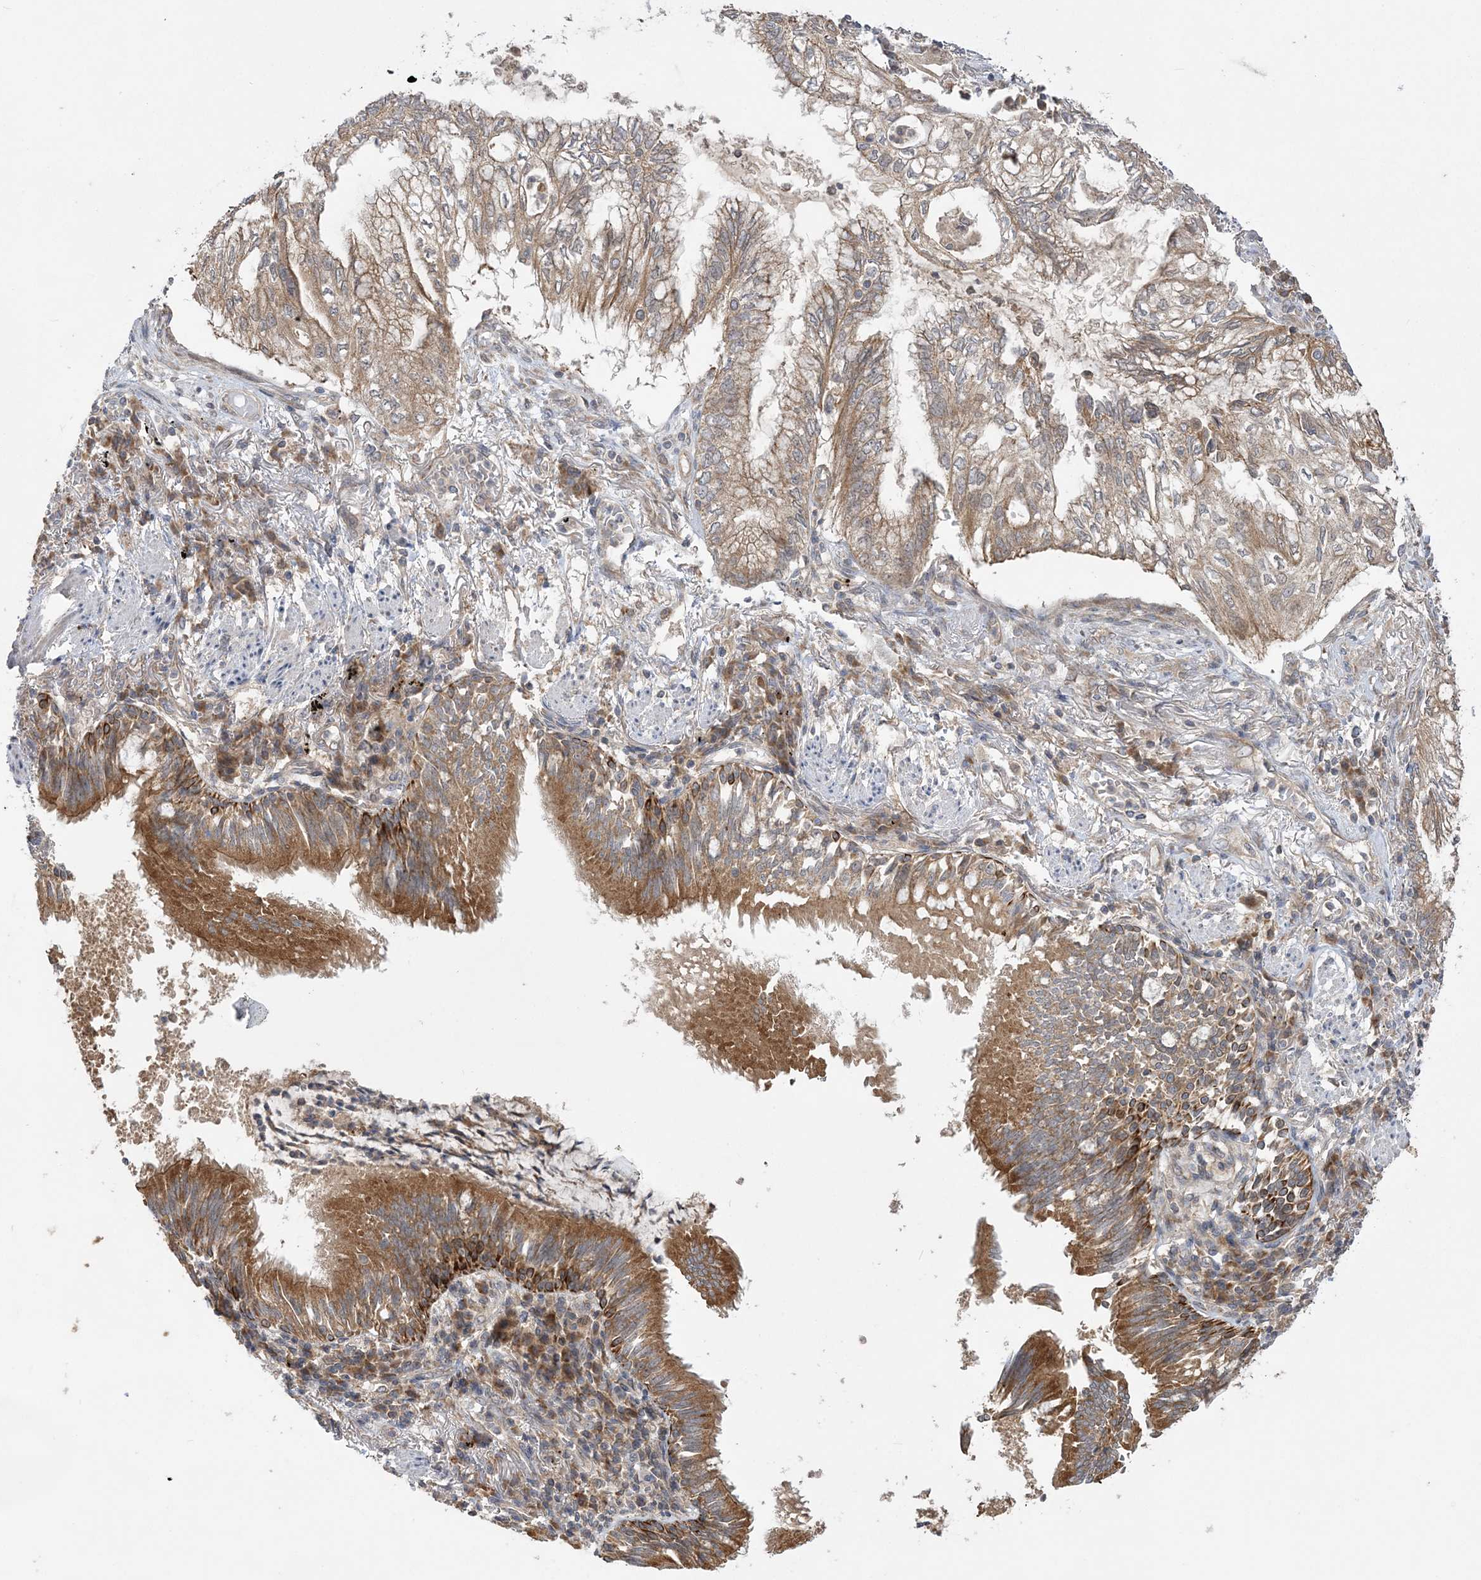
{"staining": {"intensity": "moderate", "quantity": ">75%", "location": "cytoplasmic/membranous"}, "tissue": "lung cancer", "cell_type": "Tumor cells", "image_type": "cancer", "snomed": [{"axis": "morphology", "description": "Adenocarcinoma, NOS"}, {"axis": "topography", "description": "Lung"}], "caption": "Immunohistochemical staining of adenocarcinoma (lung) reveals moderate cytoplasmic/membranous protein positivity in about >75% of tumor cells.", "gene": "MMADHC", "patient": {"sex": "female", "age": 70}}